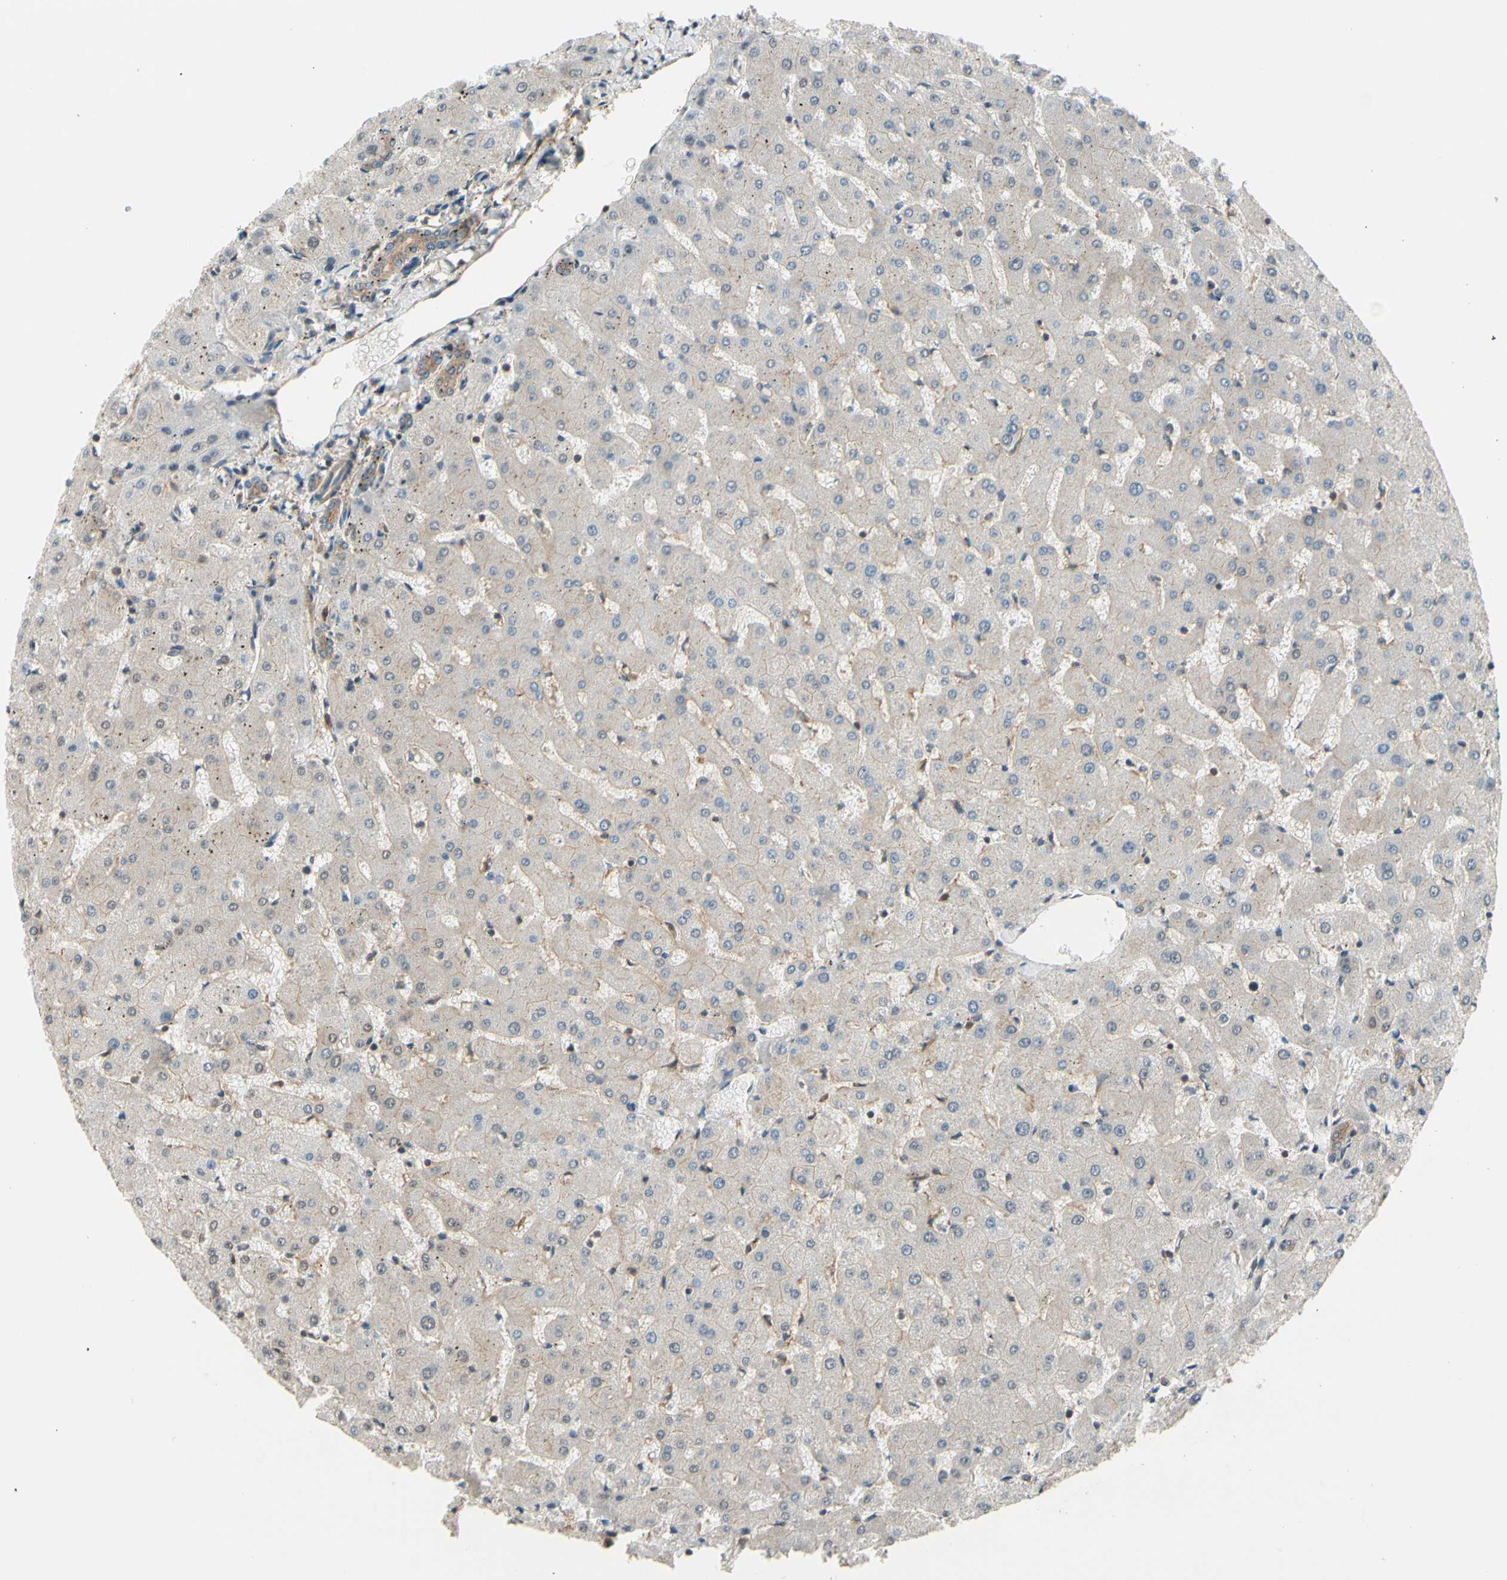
{"staining": {"intensity": "moderate", "quantity": "25%-75%", "location": "cytoplasmic/membranous"}, "tissue": "liver", "cell_type": "Cholangiocytes", "image_type": "normal", "snomed": [{"axis": "morphology", "description": "Normal tissue, NOS"}, {"axis": "topography", "description": "Liver"}], "caption": "DAB (3,3'-diaminobenzidine) immunohistochemical staining of unremarkable human liver reveals moderate cytoplasmic/membranous protein staining in about 25%-75% of cholangiocytes.", "gene": "EPS15", "patient": {"sex": "female", "age": 63}}